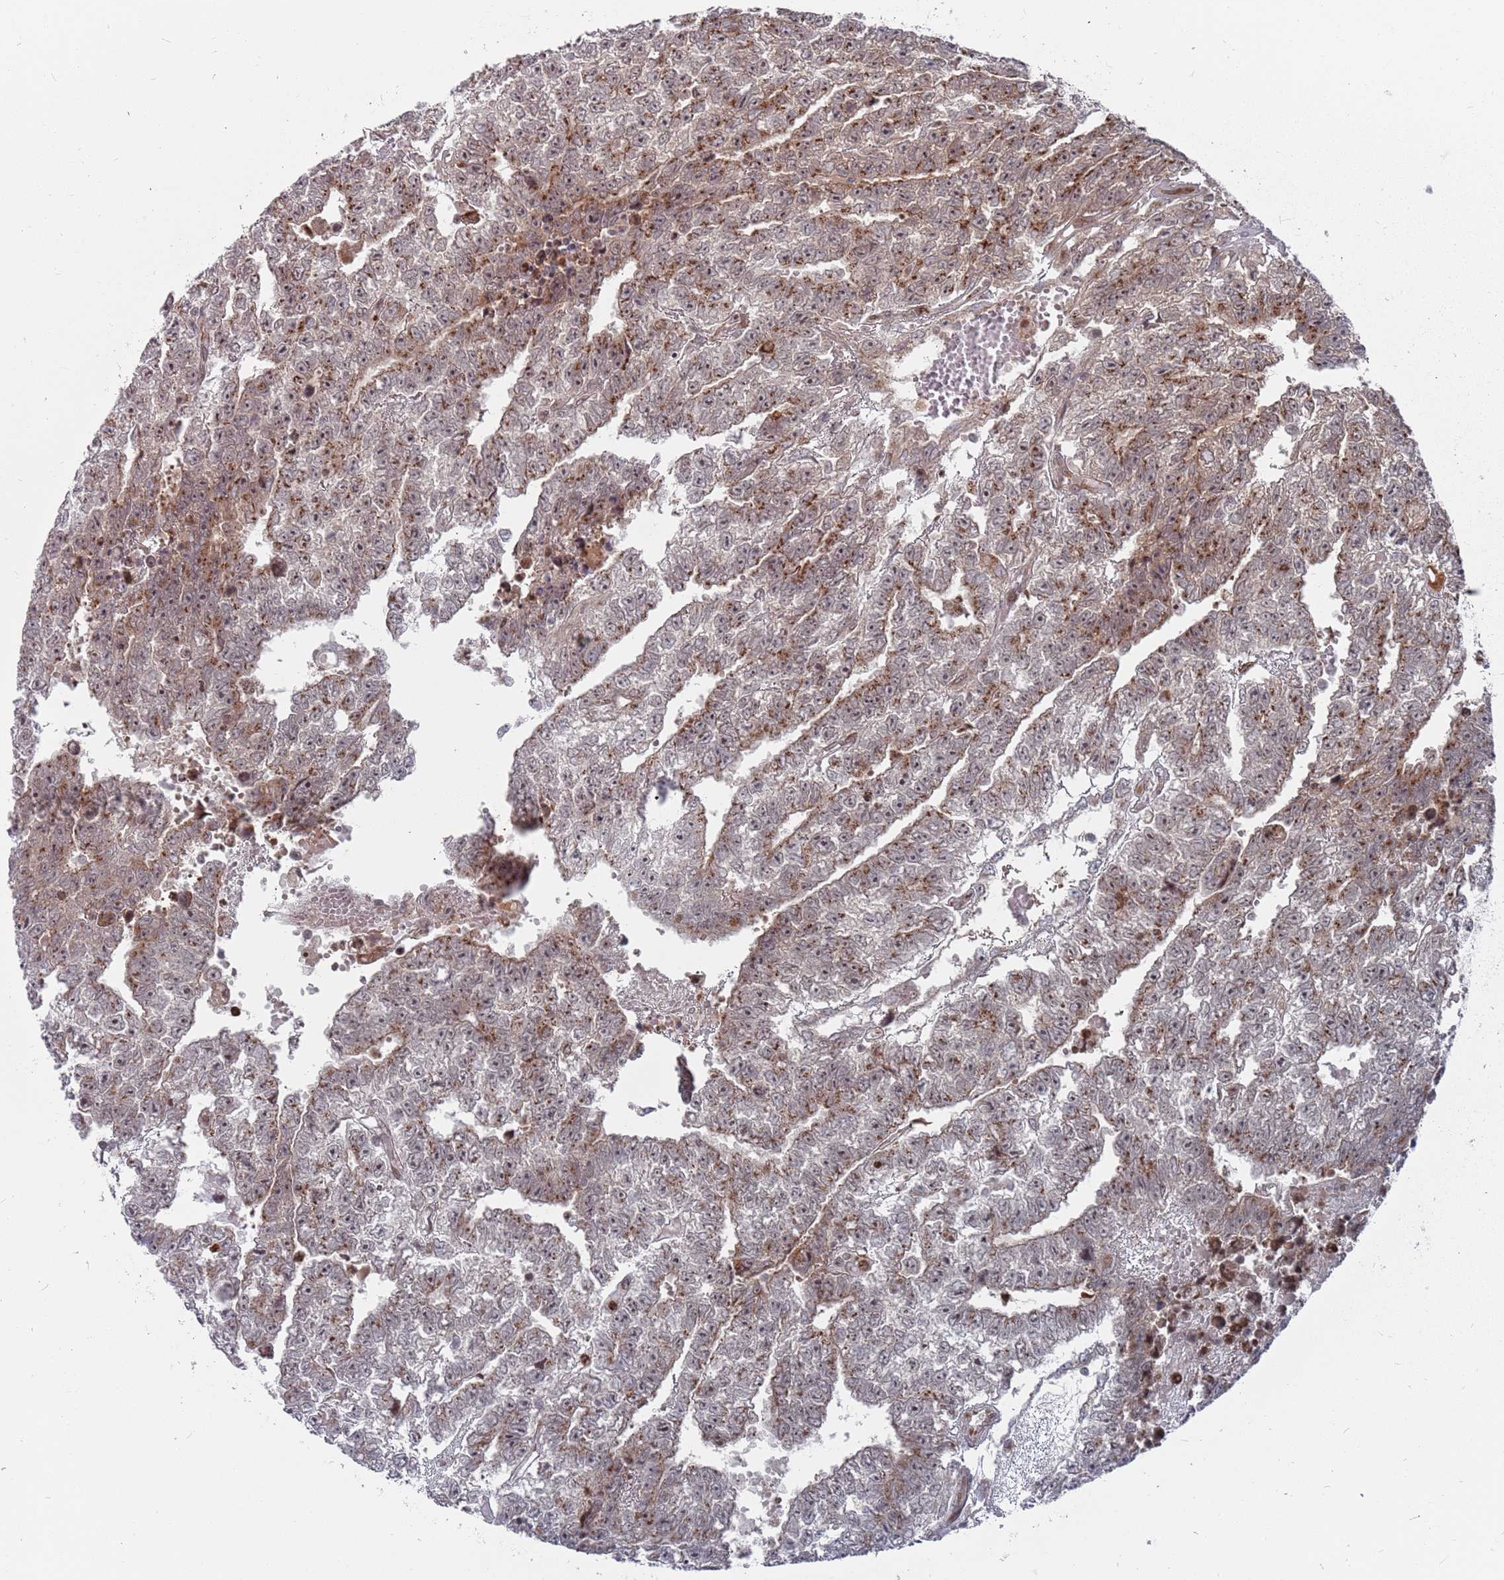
{"staining": {"intensity": "moderate", "quantity": "25%-75%", "location": "cytoplasmic/membranous"}, "tissue": "testis cancer", "cell_type": "Tumor cells", "image_type": "cancer", "snomed": [{"axis": "morphology", "description": "Carcinoma, Embryonal, NOS"}, {"axis": "topography", "description": "Testis"}], "caption": "Protein positivity by IHC exhibits moderate cytoplasmic/membranous staining in about 25%-75% of tumor cells in embryonal carcinoma (testis). Nuclei are stained in blue.", "gene": "FMO4", "patient": {"sex": "male", "age": 25}}